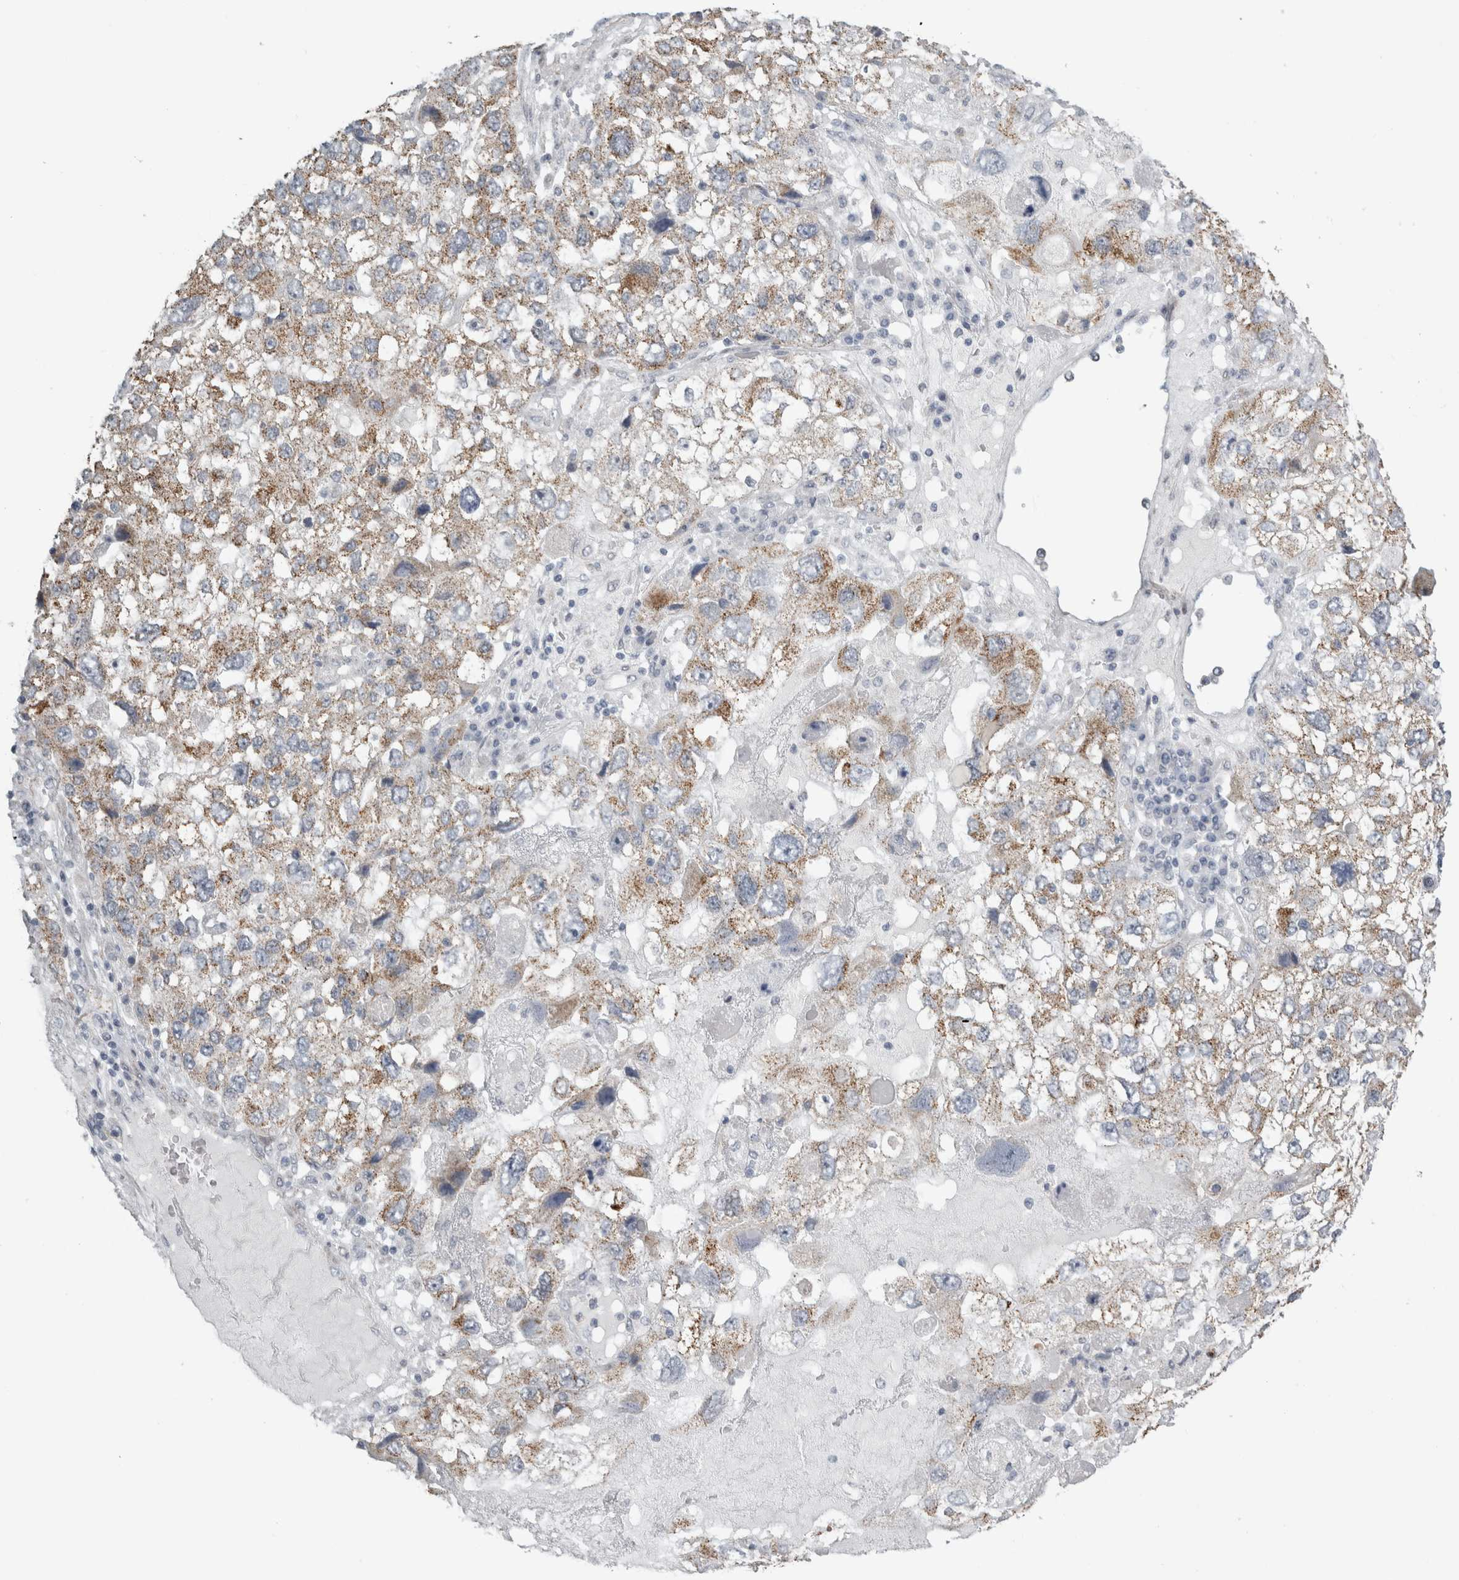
{"staining": {"intensity": "weak", "quantity": ">75%", "location": "cytoplasmic/membranous"}, "tissue": "endometrial cancer", "cell_type": "Tumor cells", "image_type": "cancer", "snomed": [{"axis": "morphology", "description": "Adenocarcinoma, NOS"}, {"axis": "topography", "description": "Endometrium"}], "caption": "The photomicrograph reveals immunohistochemical staining of endometrial cancer (adenocarcinoma). There is weak cytoplasmic/membranous expression is seen in approximately >75% of tumor cells. (DAB = brown stain, brightfield microscopy at high magnification).", "gene": "PLIN1", "patient": {"sex": "female", "age": 49}}